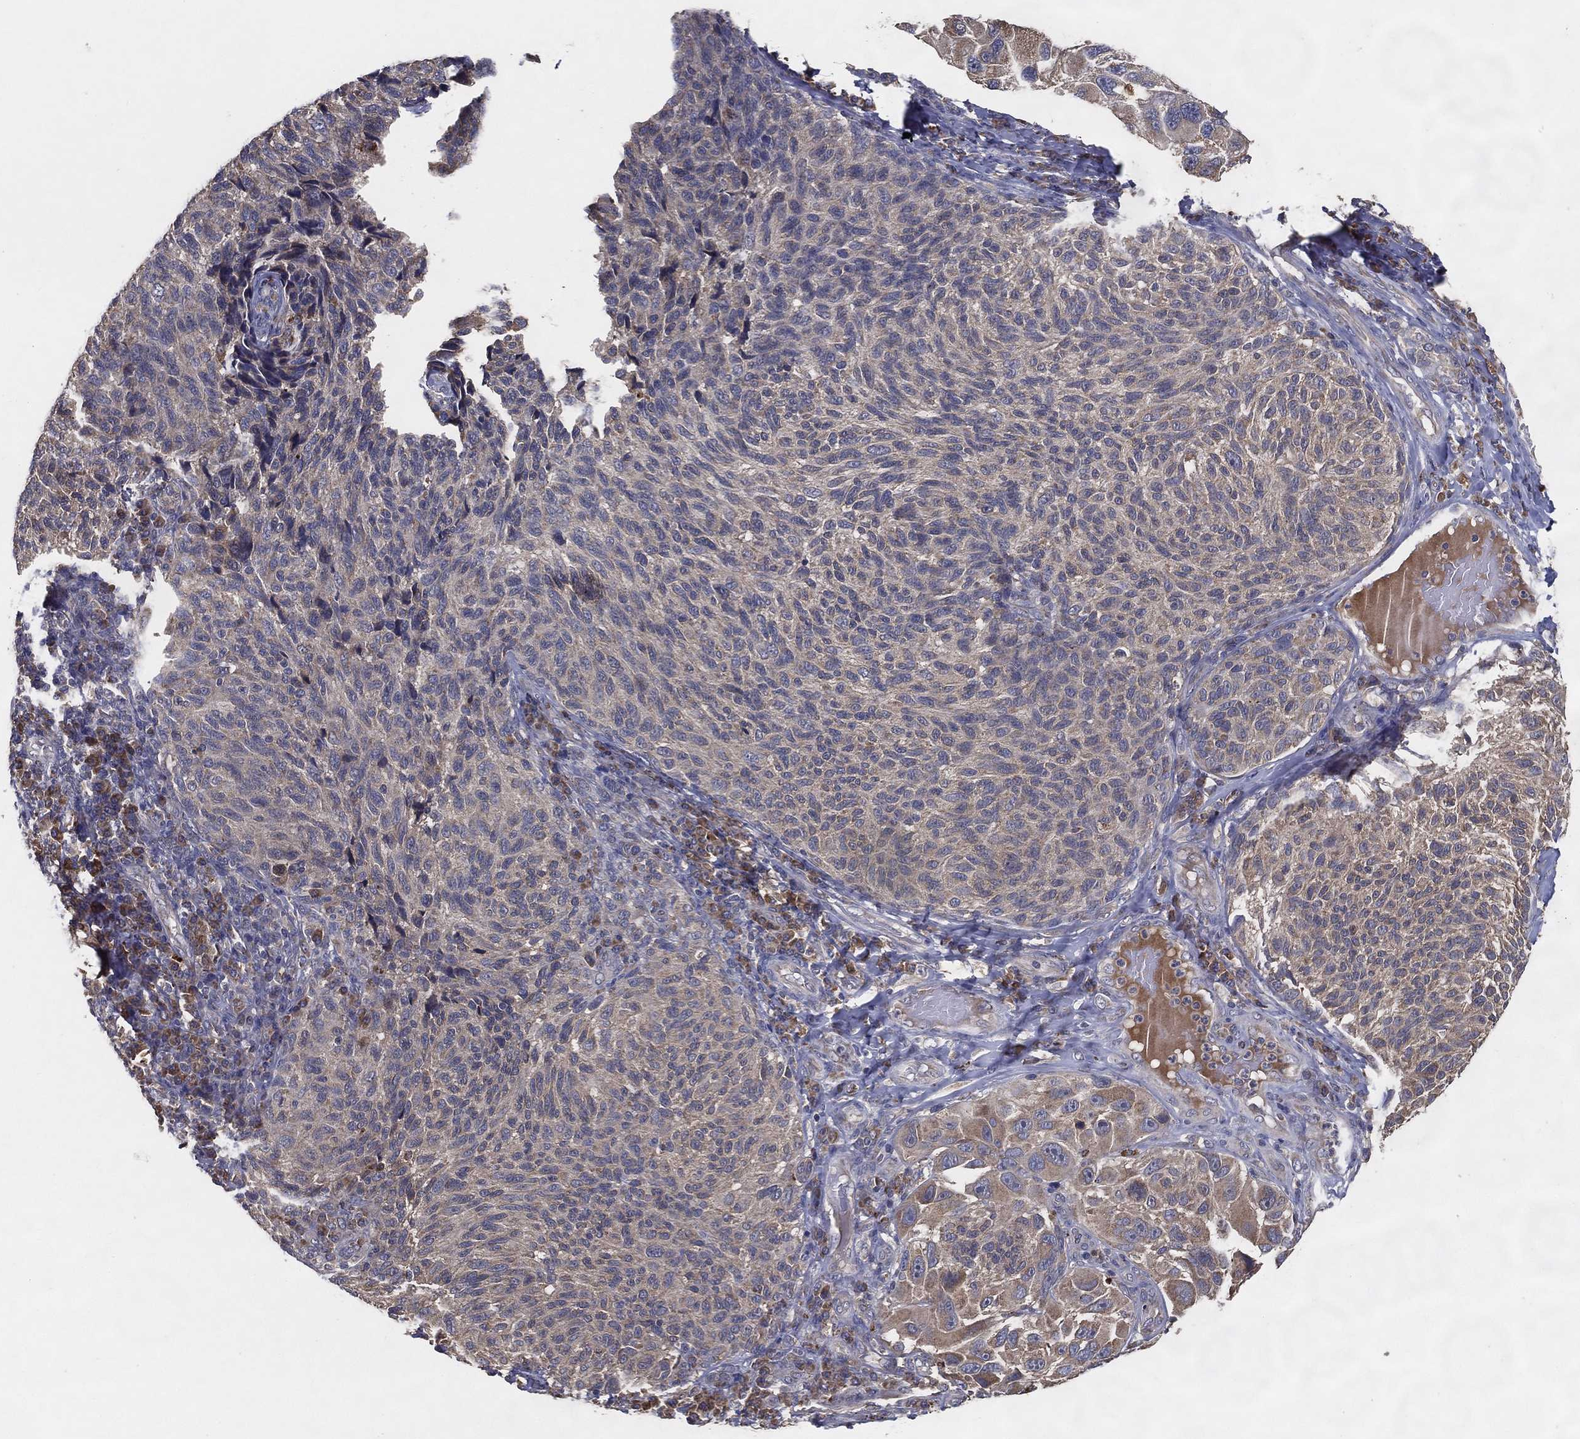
{"staining": {"intensity": "weak", "quantity": "25%-75%", "location": "cytoplasmic/membranous"}, "tissue": "melanoma", "cell_type": "Tumor cells", "image_type": "cancer", "snomed": [{"axis": "morphology", "description": "Malignant melanoma, NOS"}, {"axis": "topography", "description": "Skin"}], "caption": "Protein positivity by IHC reveals weak cytoplasmic/membranous expression in approximately 25%-75% of tumor cells in malignant melanoma.", "gene": "MT-ND1", "patient": {"sex": "female", "age": 73}}